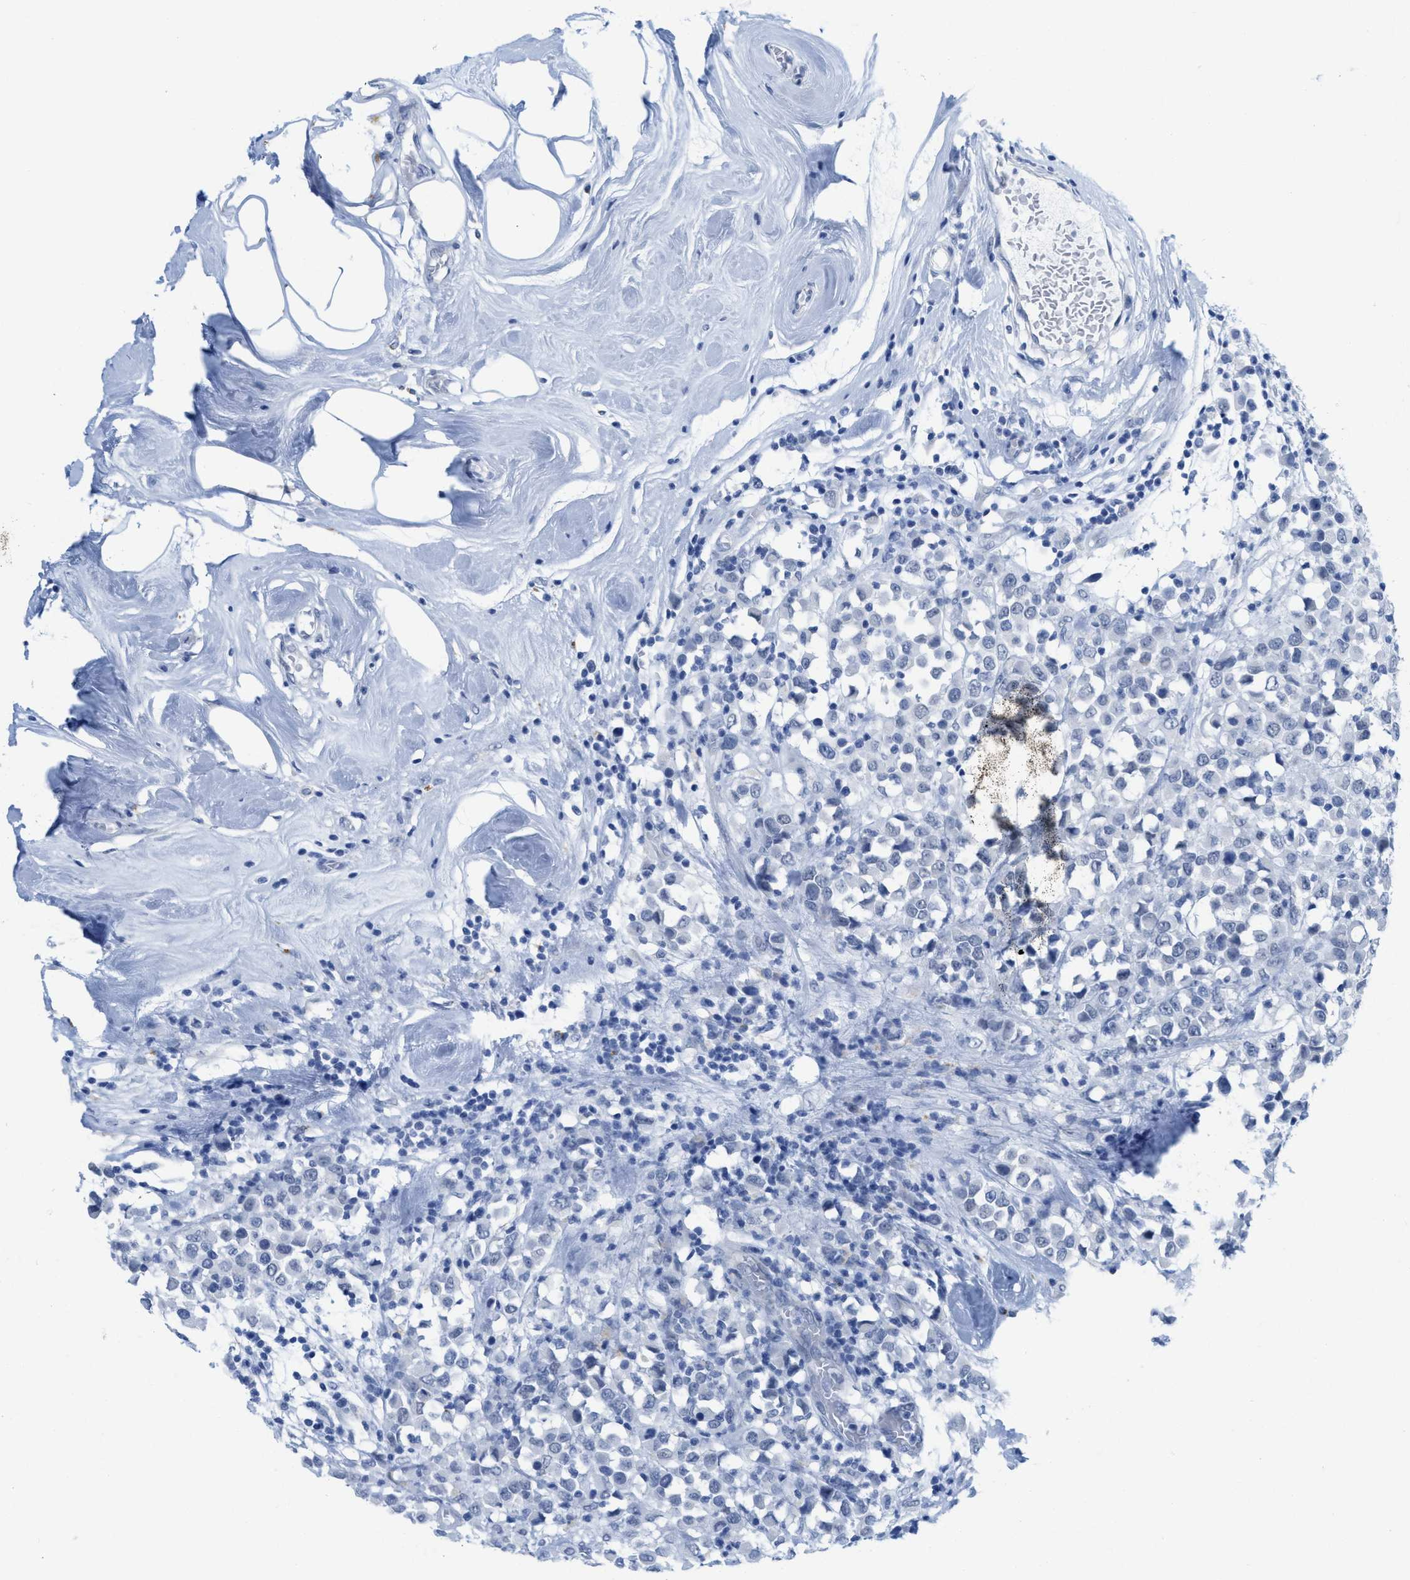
{"staining": {"intensity": "negative", "quantity": "none", "location": "none"}, "tissue": "breast cancer", "cell_type": "Tumor cells", "image_type": "cancer", "snomed": [{"axis": "morphology", "description": "Duct carcinoma"}, {"axis": "topography", "description": "Breast"}], "caption": "An immunohistochemistry (IHC) photomicrograph of invasive ductal carcinoma (breast) is shown. There is no staining in tumor cells of invasive ductal carcinoma (breast).", "gene": "WDR4", "patient": {"sex": "female", "age": 61}}